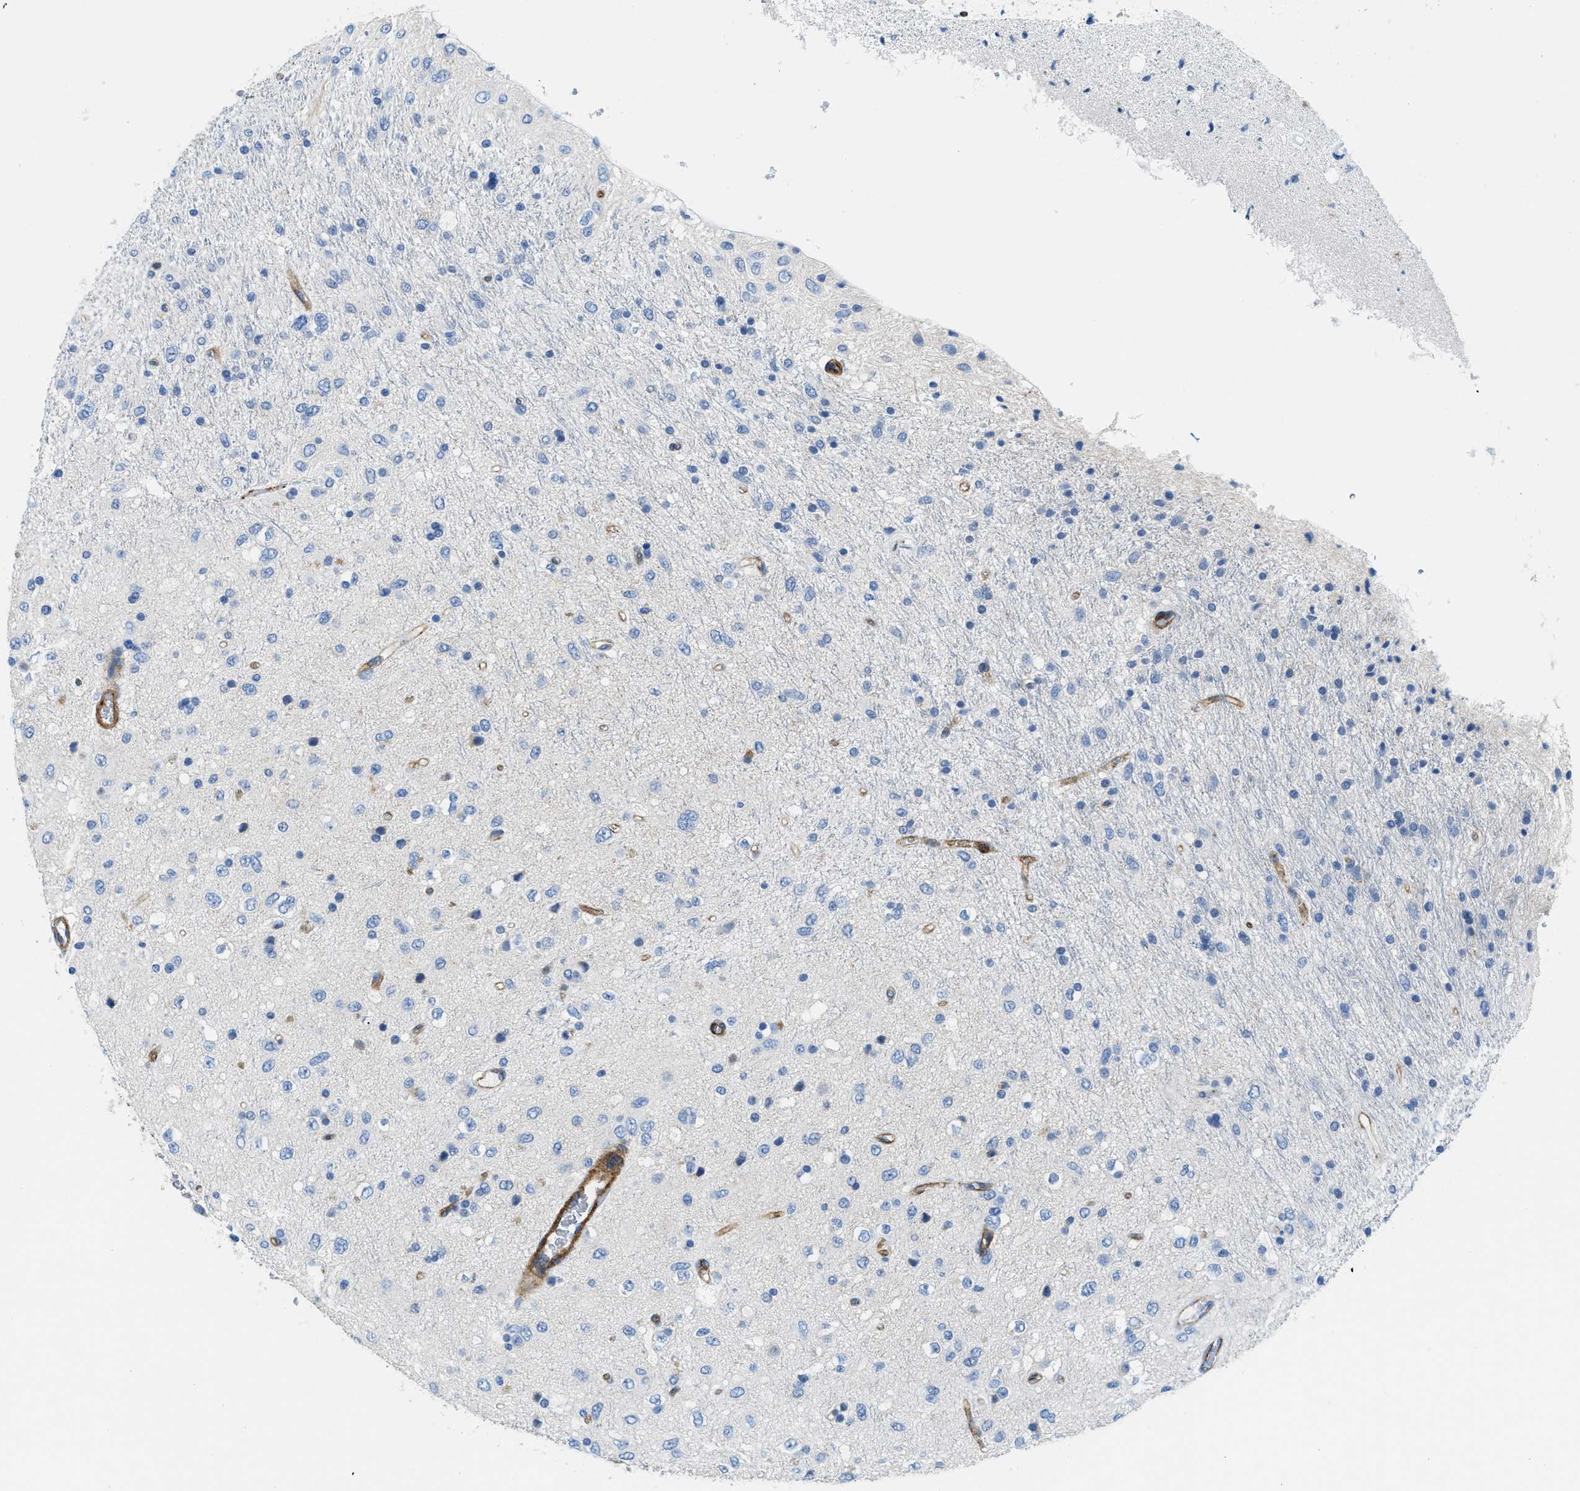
{"staining": {"intensity": "negative", "quantity": "none", "location": "none"}, "tissue": "glioma", "cell_type": "Tumor cells", "image_type": "cancer", "snomed": [{"axis": "morphology", "description": "Glioma, malignant, Low grade"}, {"axis": "topography", "description": "Brain"}], "caption": "Image shows no protein staining in tumor cells of malignant glioma (low-grade) tissue.", "gene": "CUTA", "patient": {"sex": "male", "age": 77}}